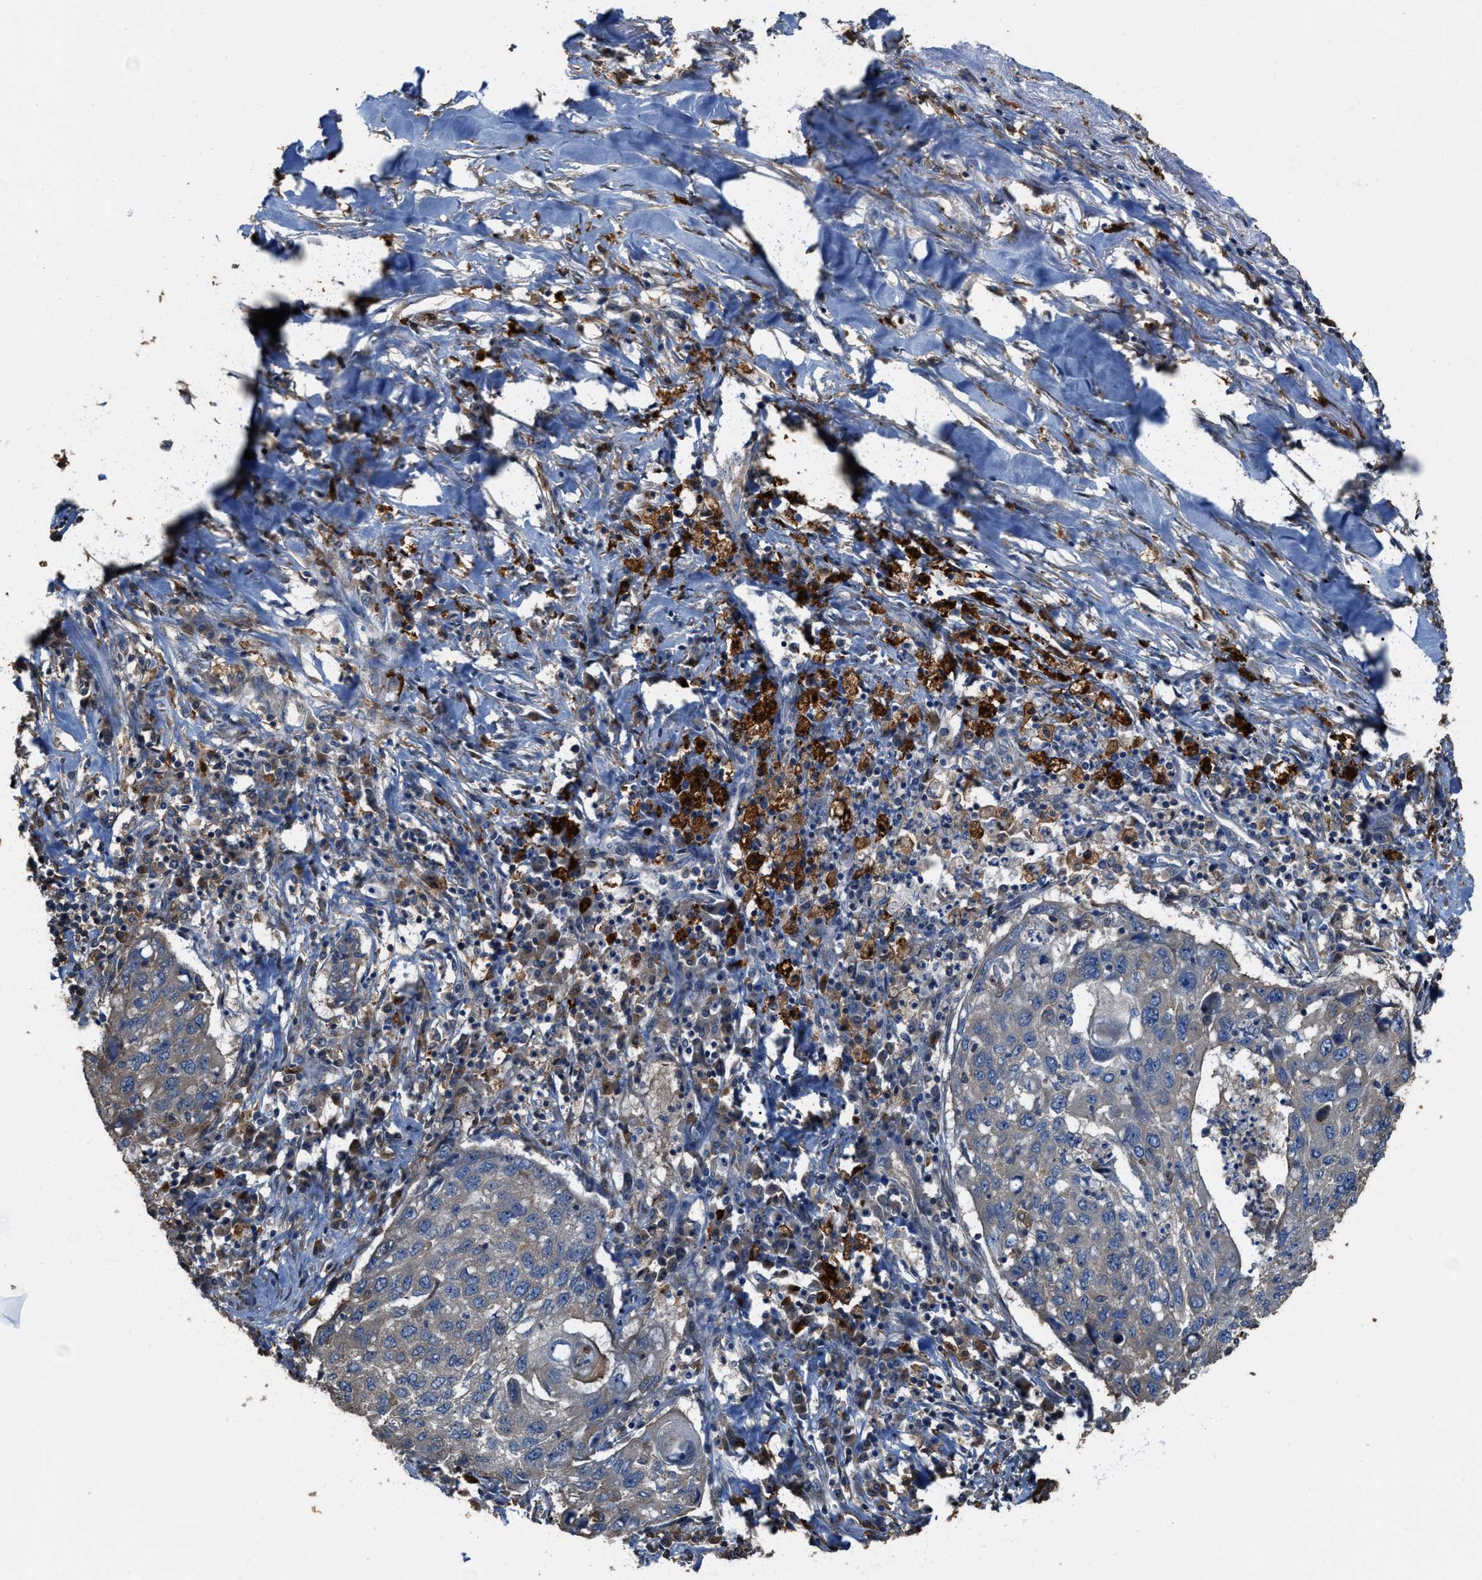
{"staining": {"intensity": "weak", "quantity": "<25%", "location": "cytoplasmic/membranous"}, "tissue": "lung cancer", "cell_type": "Tumor cells", "image_type": "cancer", "snomed": [{"axis": "morphology", "description": "Squamous cell carcinoma, NOS"}, {"axis": "topography", "description": "Lung"}], "caption": "Immunohistochemical staining of human lung cancer reveals no significant staining in tumor cells. (DAB (3,3'-diaminobenzidine) immunohistochemistry visualized using brightfield microscopy, high magnification).", "gene": "ATIC", "patient": {"sex": "female", "age": 63}}